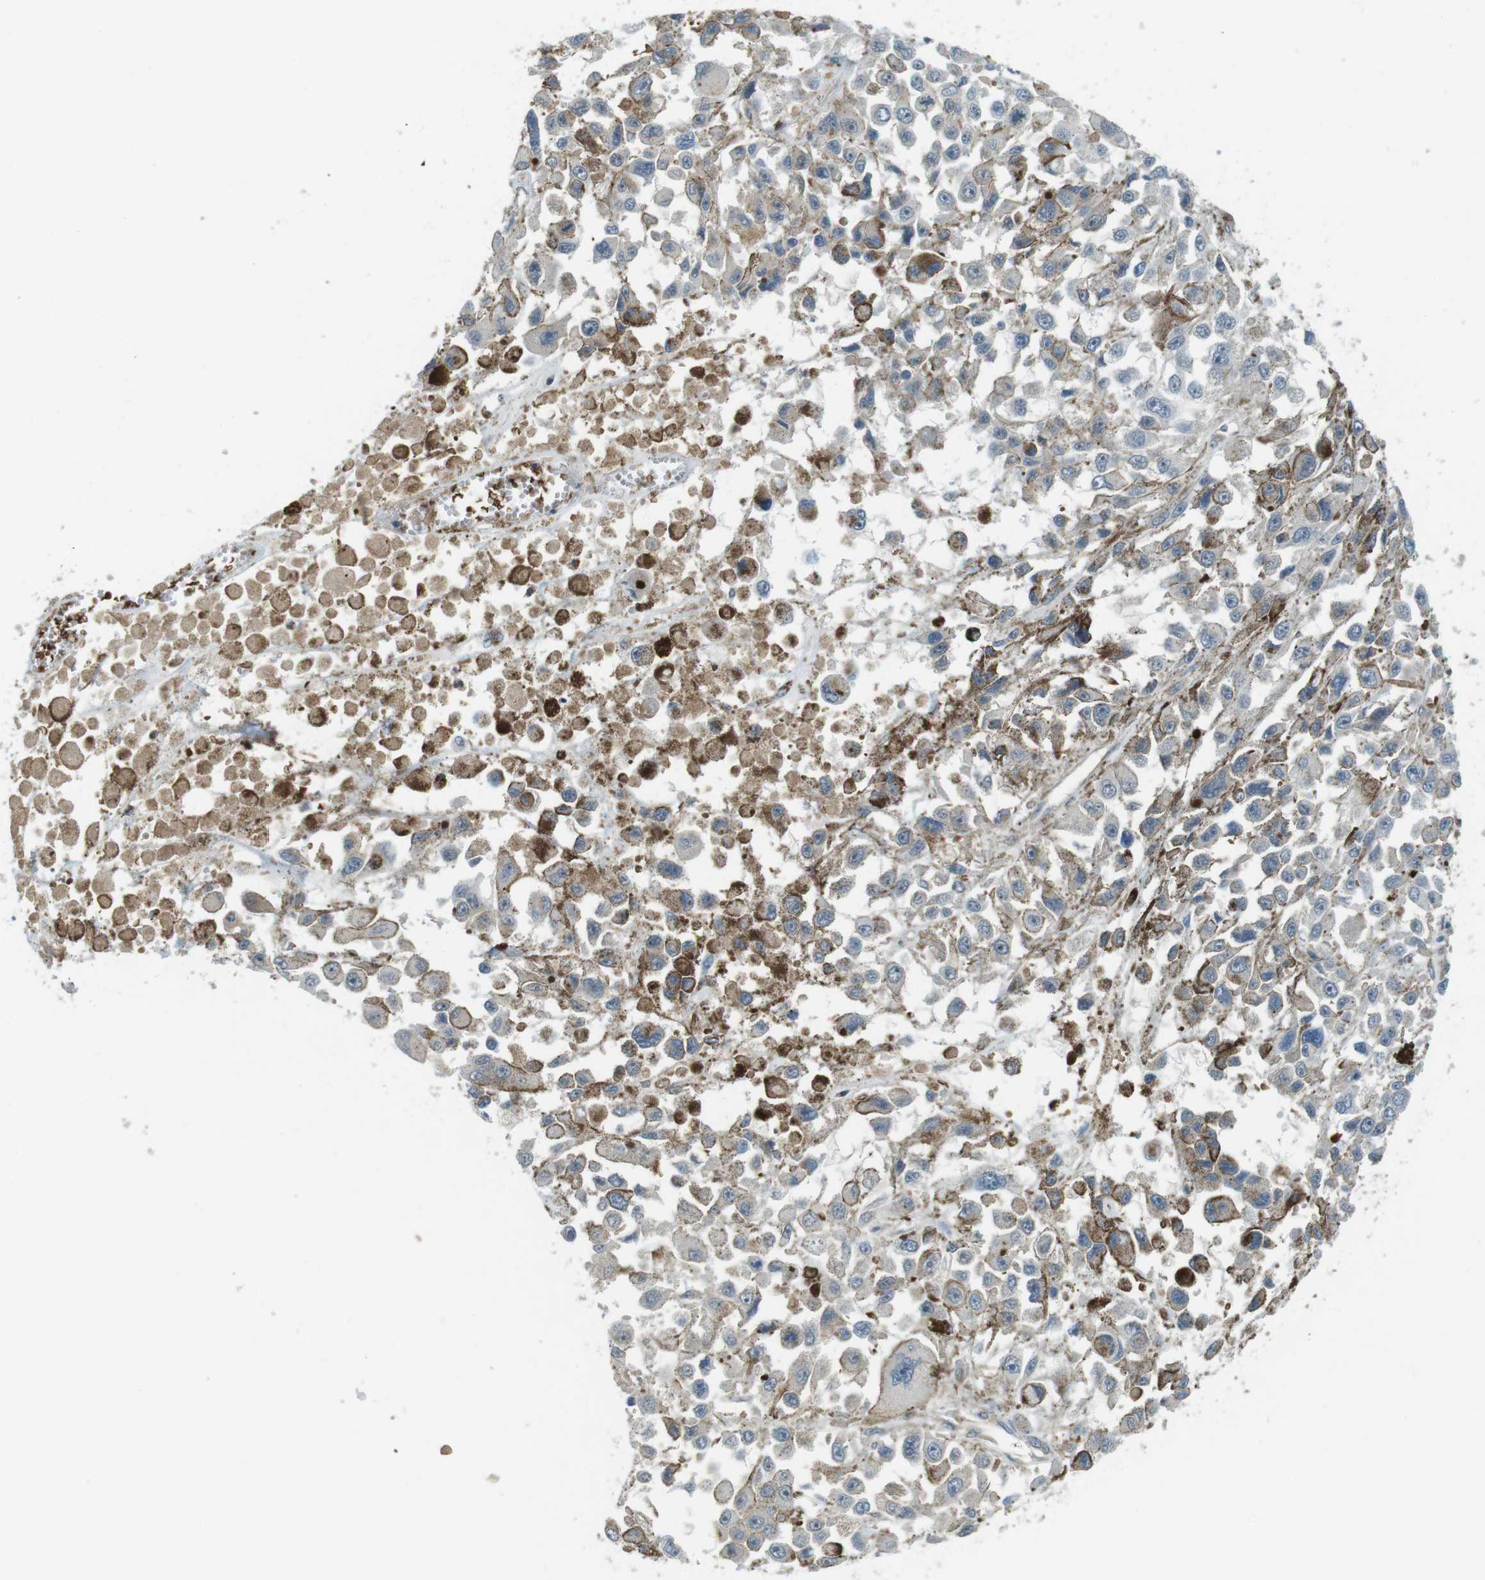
{"staining": {"intensity": "negative", "quantity": "none", "location": "none"}, "tissue": "melanoma", "cell_type": "Tumor cells", "image_type": "cancer", "snomed": [{"axis": "morphology", "description": "Malignant melanoma, Metastatic site"}, {"axis": "topography", "description": "Lymph node"}], "caption": "A photomicrograph of melanoma stained for a protein displays no brown staining in tumor cells.", "gene": "LRRC3B", "patient": {"sex": "male", "age": 59}}